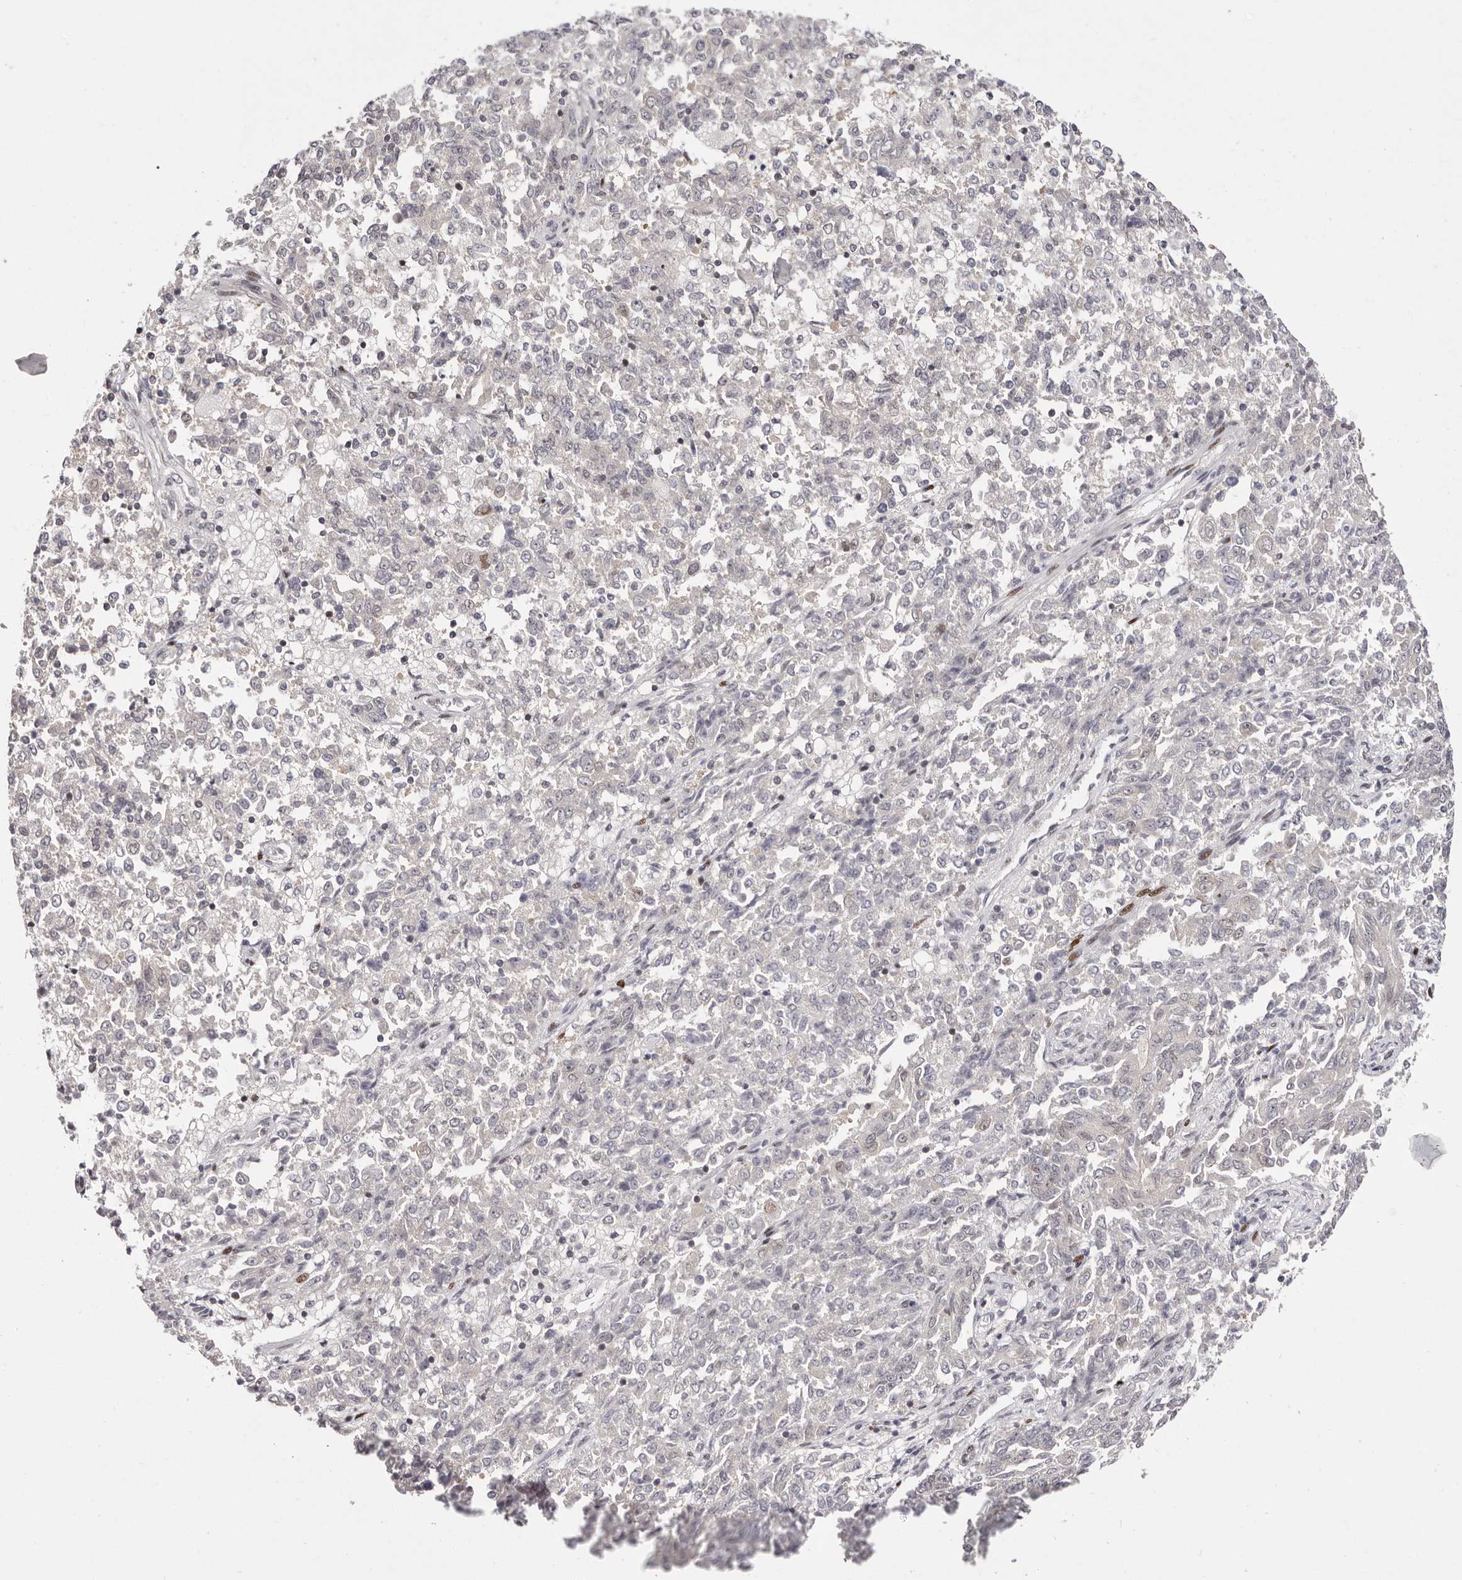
{"staining": {"intensity": "negative", "quantity": "none", "location": "none"}, "tissue": "endometrial cancer", "cell_type": "Tumor cells", "image_type": "cancer", "snomed": [{"axis": "morphology", "description": "Adenocarcinoma, NOS"}, {"axis": "topography", "description": "Endometrium"}], "caption": "Micrograph shows no significant protein expression in tumor cells of endometrial cancer (adenocarcinoma).", "gene": "NUP153", "patient": {"sex": "female", "age": 80}}